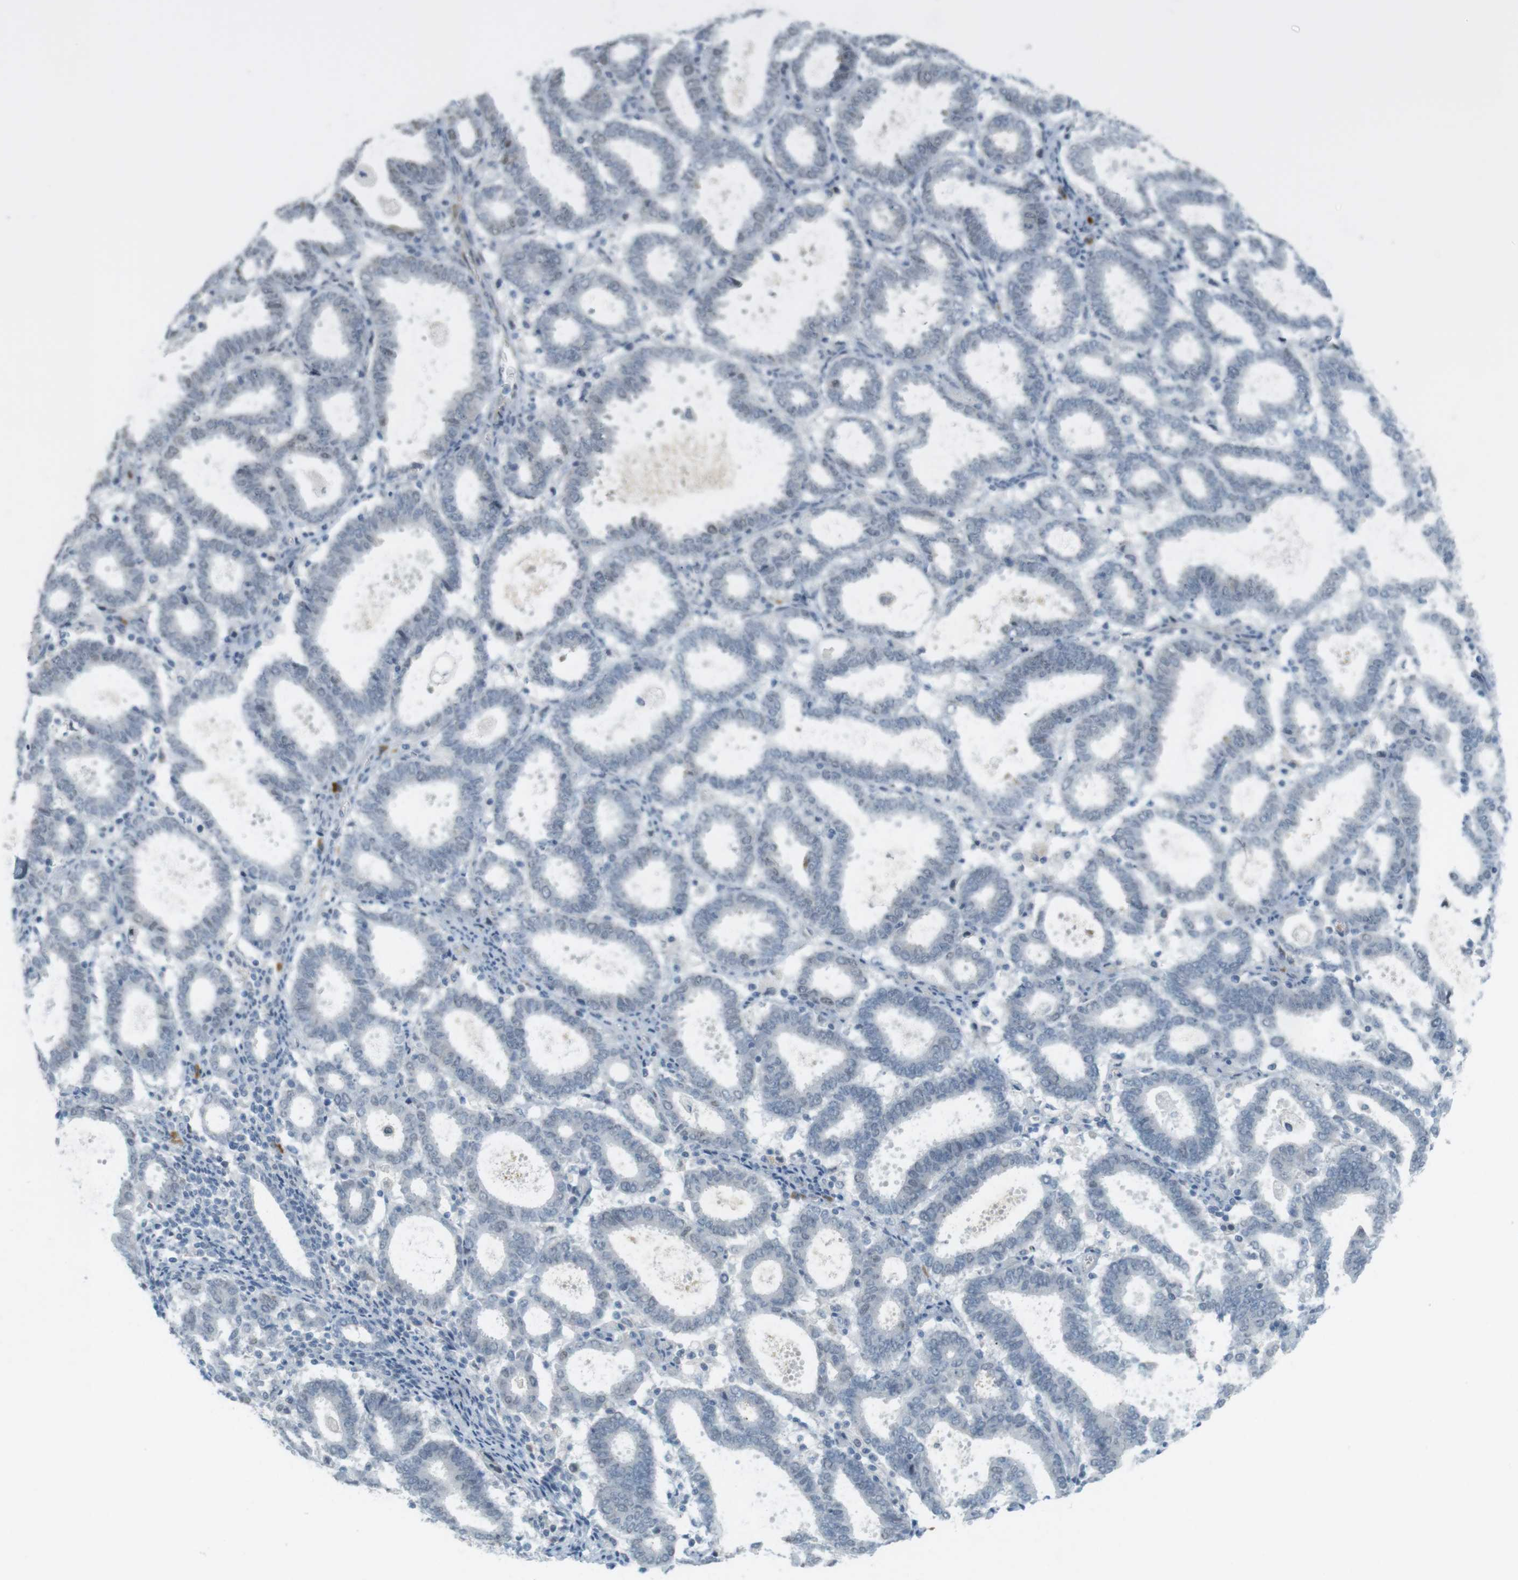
{"staining": {"intensity": "negative", "quantity": "none", "location": "none"}, "tissue": "endometrial cancer", "cell_type": "Tumor cells", "image_type": "cancer", "snomed": [{"axis": "morphology", "description": "Adenocarcinoma, NOS"}, {"axis": "topography", "description": "Uterus"}], "caption": "DAB (3,3'-diaminobenzidine) immunohistochemical staining of endometrial adenocarcinoma exhibits no significant positivity in tumor cells. (Stains: DAB immunohistochemistry (IHC) with hematoxylin counter stain, Microscopy: brightfield microscopy at high magnification).", "gene": "DMC1", "patient": {"sex": "female", "age": 83}}